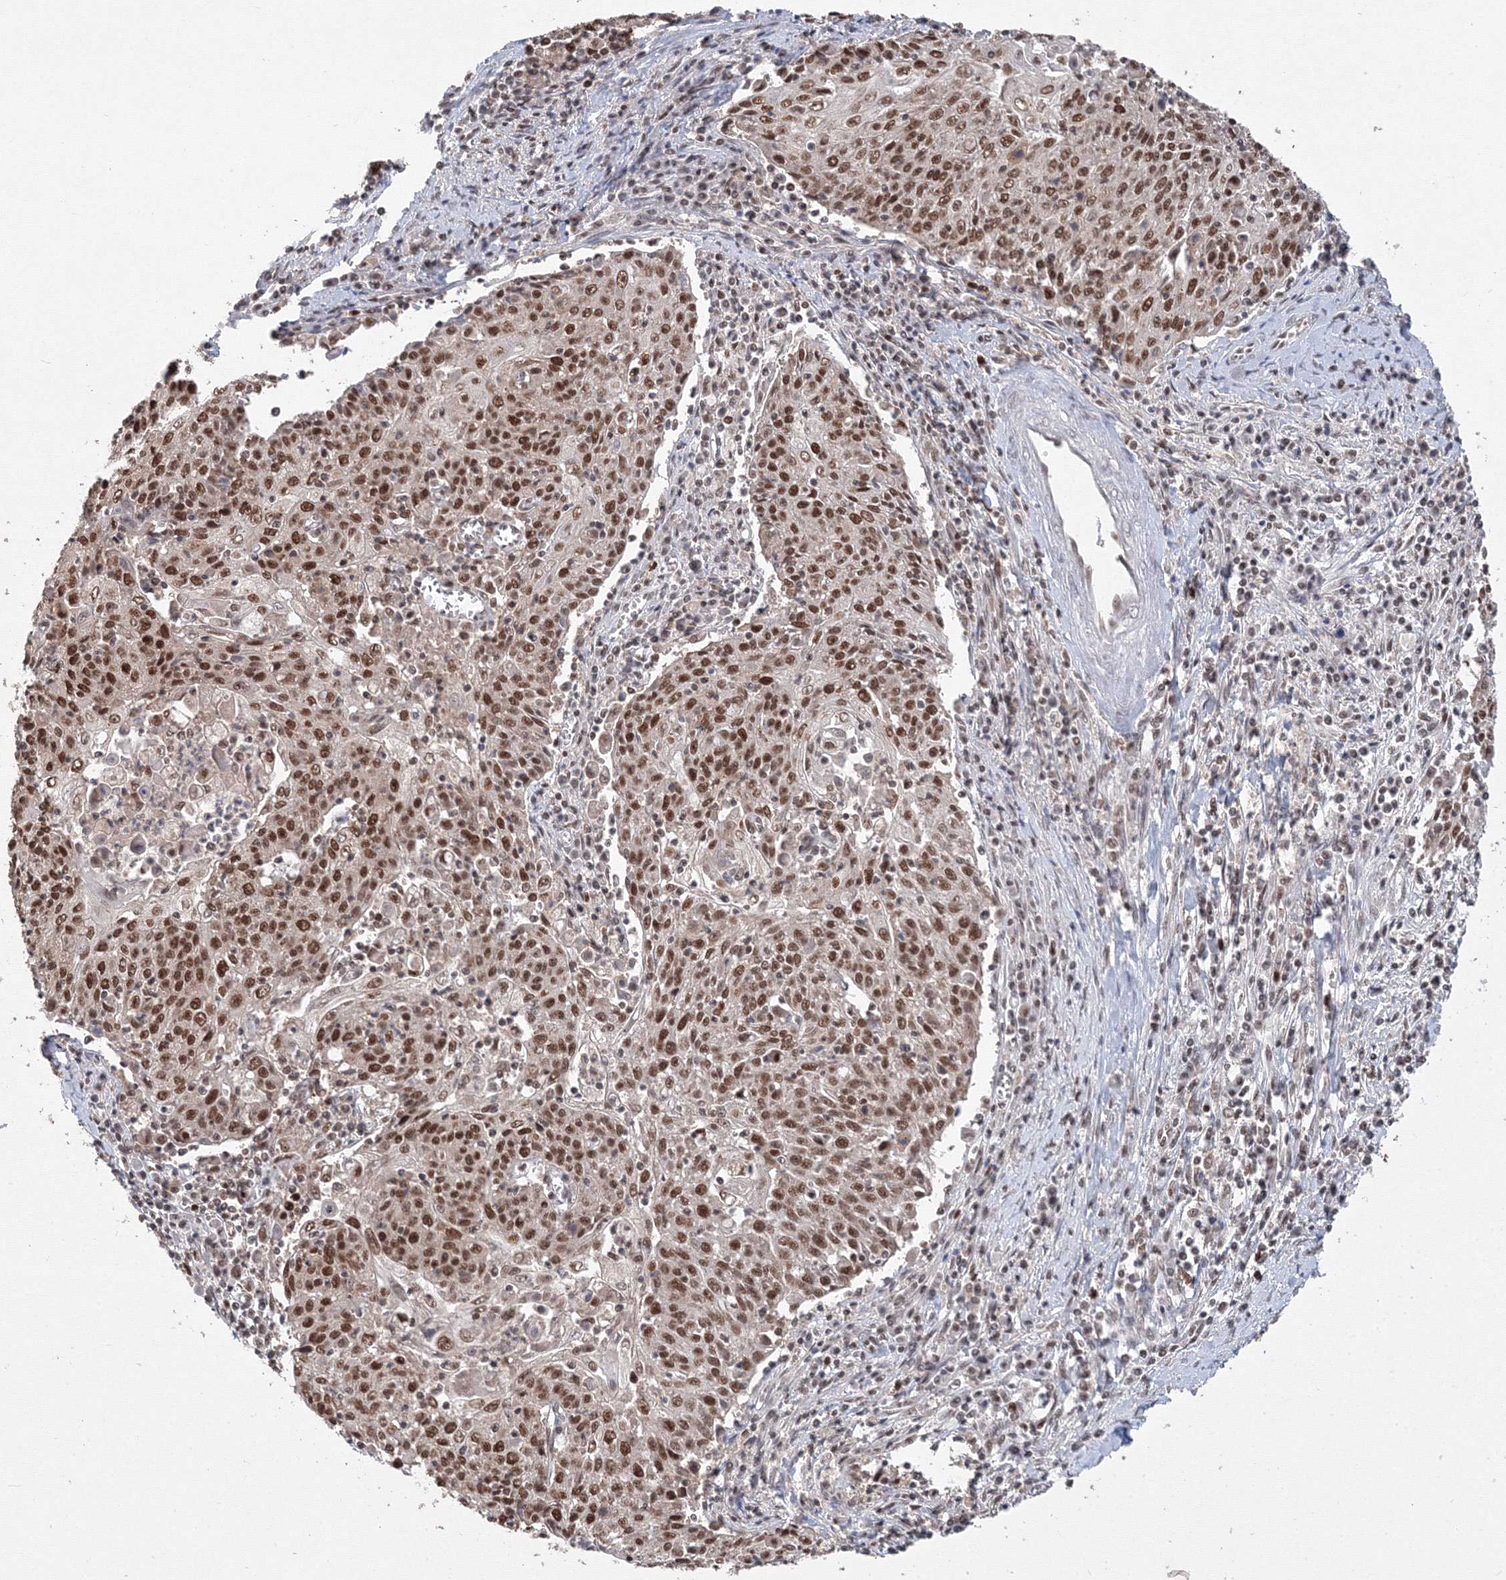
{"staining": {"intensity": "strong", "quantity": ">75%", "location": "nuclear"}, "tissue": "cervical cancer", "cell_type": "Tumor cells", "image_type": "cancer", "snomed": [{"axis": "morphology", "description": "Squamous cell carcinoma, NOS"}, {"axis": "topography", "description": "Cervix"}], "caption": "Immunohistochemistry (IHC) image of neoplastic tissue: cervical squamous cell carcinoma stained using IHC shows high levels of strong protein expression localized specifically in the nuclear of tumor cells, appearing as a nuclear brown color.", "gene": "IWS1", "patient": {"sex": "female", "age": 48}}